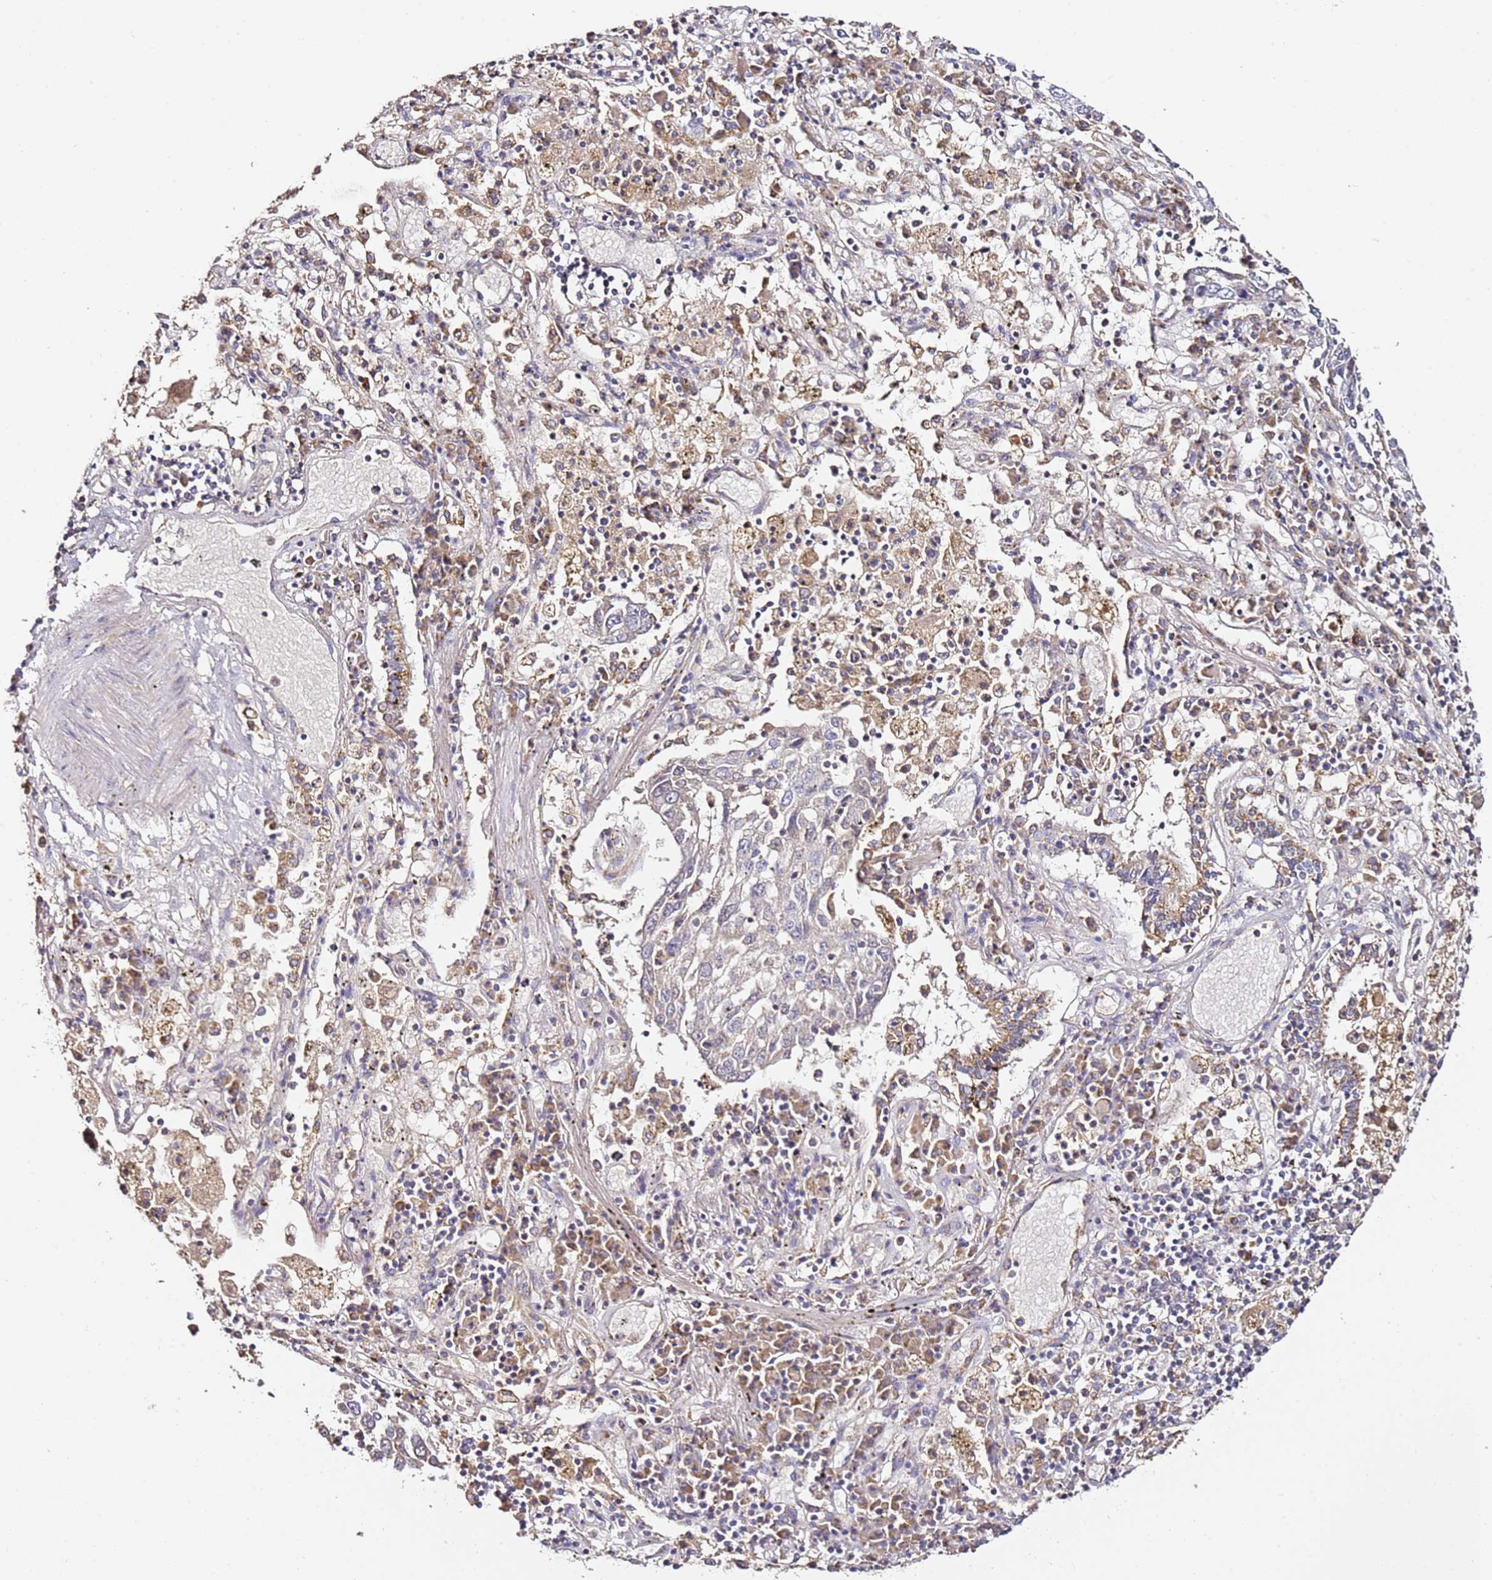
{"staining": {"intensity": "negative", "quantity": "none", "location": "none"}, "tissue": "lung cancer", "cell_type": "Tumor cells", "image_type": "cancer", "snomed": [{"axis": "morphology", "description": "Squamous cell carcinoma, NOS"}, {"axis": "topography", "description": "Lung"}], "caption": "IHC of human lung squamous cell carcinoma exhibits no positivity in tumor cells.", "gene": "OR2B11", "patient": {"sex": "male", "age": 65}}